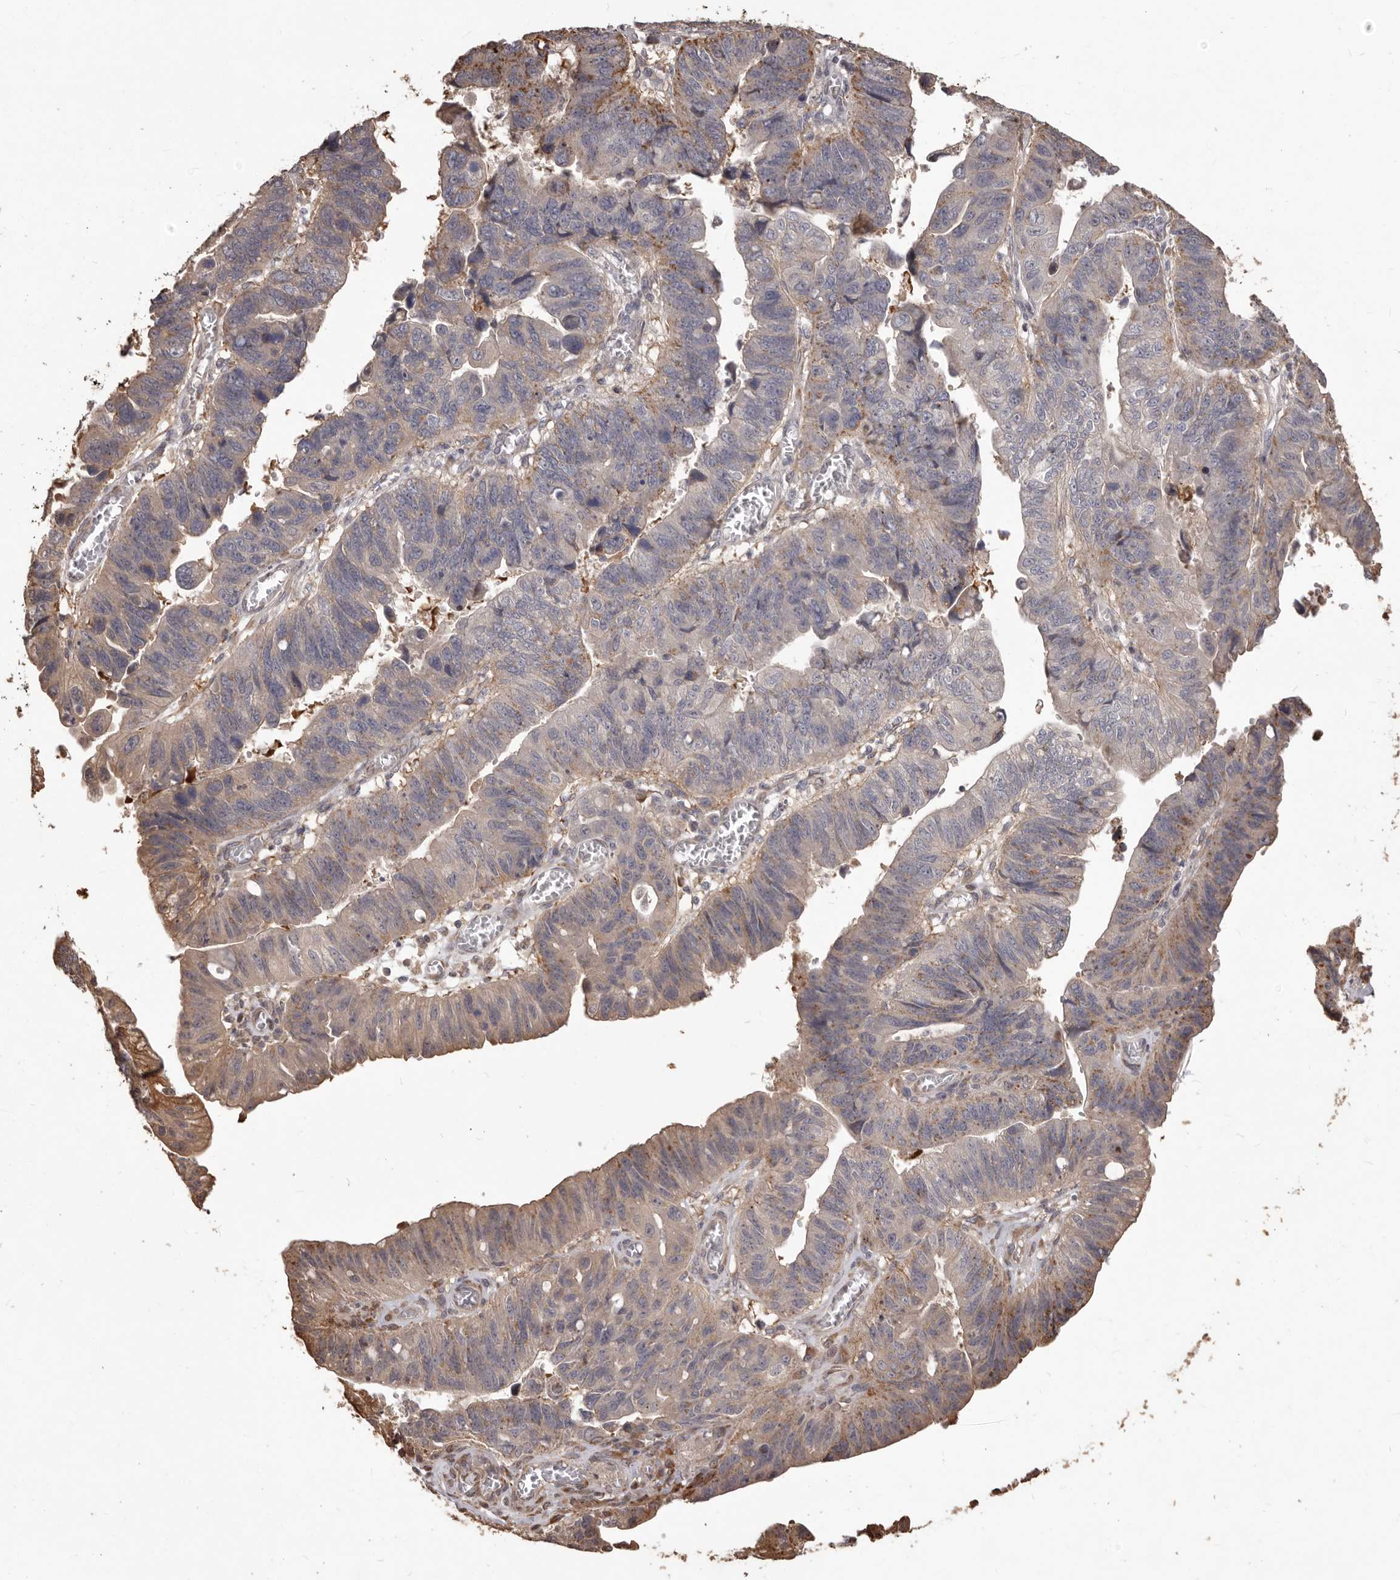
{"staining": {"intensity": "weak", "quantity": "25%-75%", "location": "cytoplasmic/membranous"}, "tissue": "stomach cancer", "cell_type": "Tumor cells", "image_type": "cancer", "snomed": [{"axis": "morphology", "description": "Adenocarcinoma, NOS"}, {"axis": "topography", "description": "Stomach"}], "caption": "This micrograph reveals immunohistochemistry staining of stomach adenocarcinoma, with low weak cytoplasmic/membranous expression in about 25%-75% of tumor cells.", "gene": "MTO1", "patient": {"sex": "male", "age": 59}}